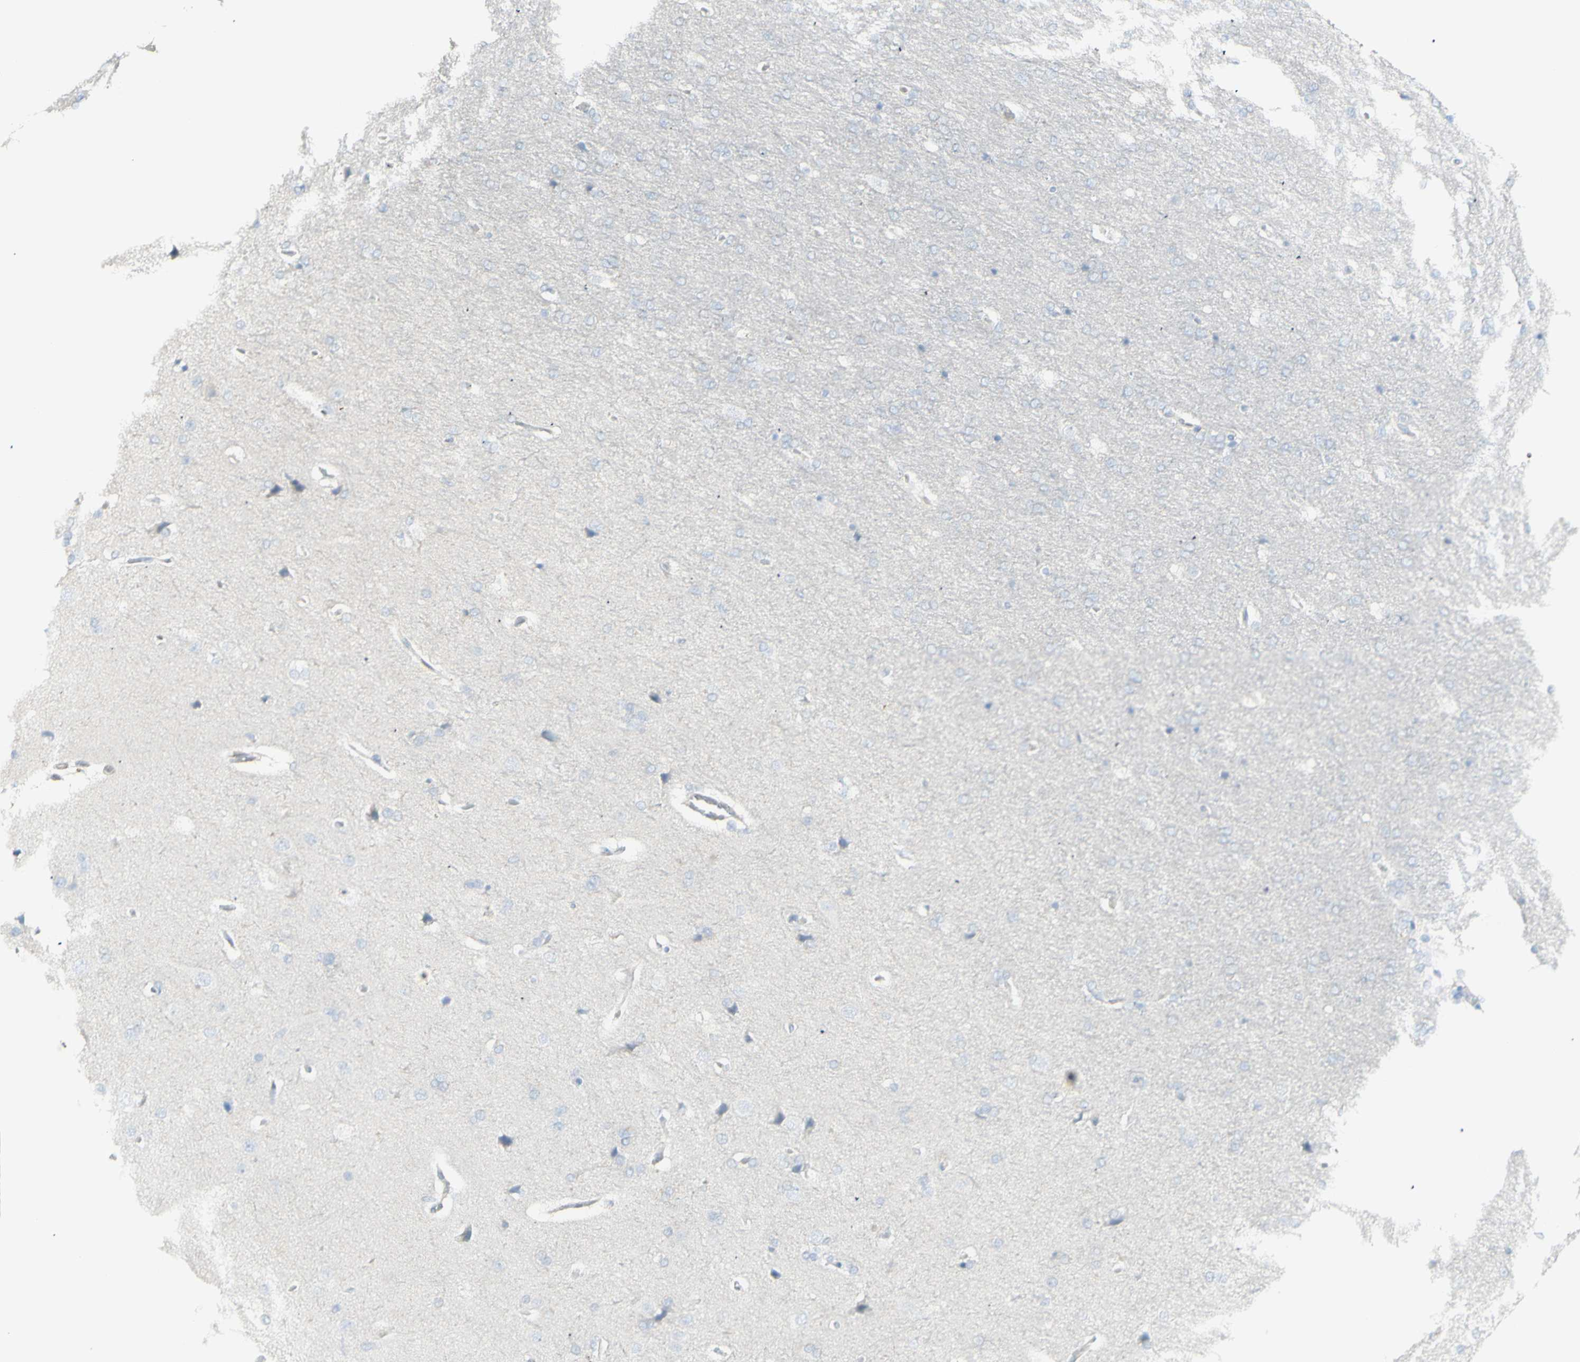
{"staining": {"intensity": "weak", "quantity": "25%-75%", "location": "cytoplasmic/membranous"}, "tissue": "cerebral cortex", "cell_type": "Endothelial cells", "image_type": "normal", "snomed": [{"axis": "morphology", "description": "Normal tissue, NOS"}, {"axis": "topography", "description": "Cerebral cortex"}], "caption": "IHC histopathology image of normal cerebral cortex stained for a protein (brown), which demonstrates low levels of weak cytoplasmic/membranous positivity in about 25%-75% of endothelial cells.", "gene": "NDST4", "patient": {"sex": "male", "age": 62}}